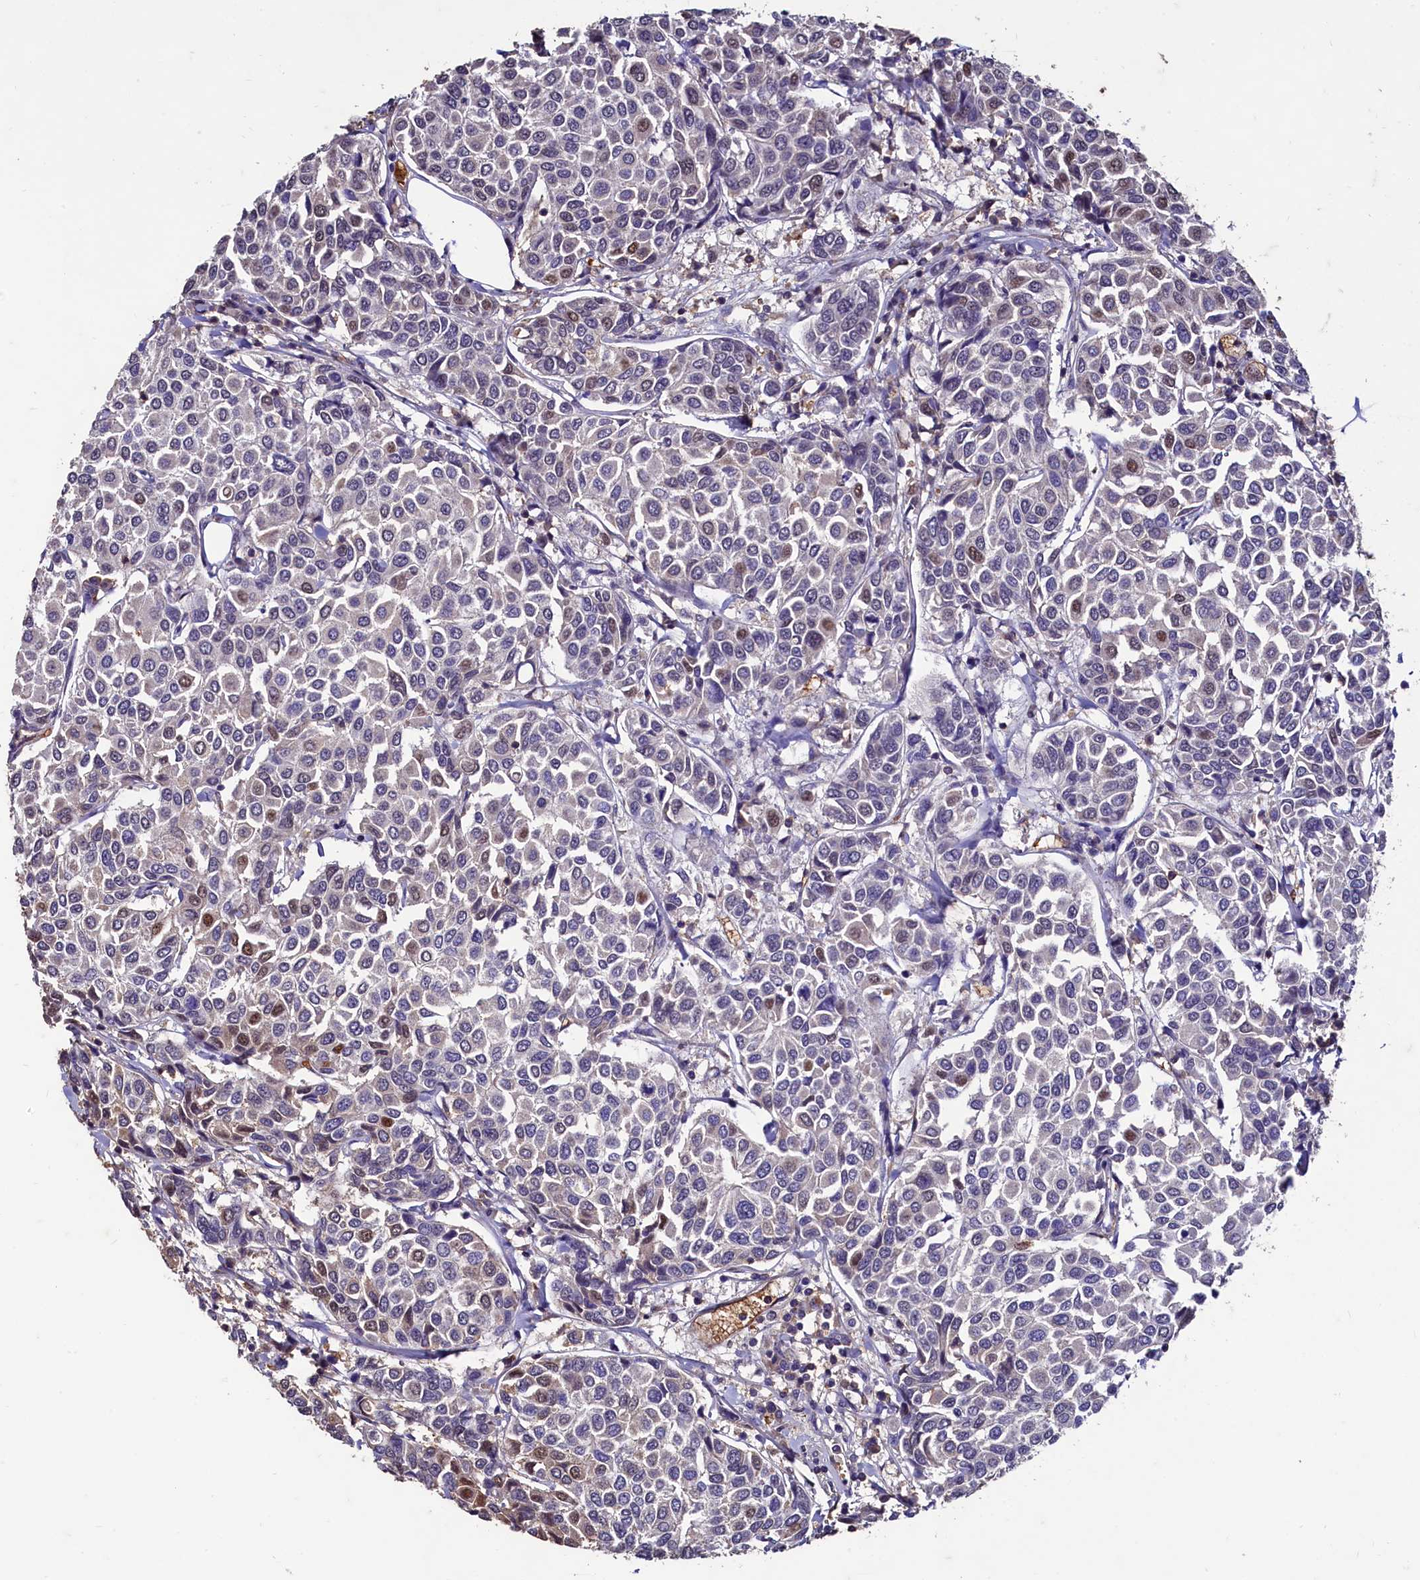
{"staining": {"intensity": "moderate", "quantity": "<25%", "location": "cytoplasmic/membranous,nuclear"}, "tissue": "breast cancer", "cell_type": "Tumor cells", "image_type": "cancer", "snomed": [{"axis": "morphology", "description": "Duct carcinoma"}, {"axis": "topography", "description": "Breast"}], "caption": "Protein expression analysis of human breast cancer reveals moderate cytoplasmic/membranous and nuclear expression in approximately <25% of tumor cells. The staining was performed using DAB to visualize the protein expression in brown, while the nuclei were stained in blue with hematoxylin (Magnification: 20x).", "gene": "CSTPP1", "patient": {"sex": "female", "age": 55}}